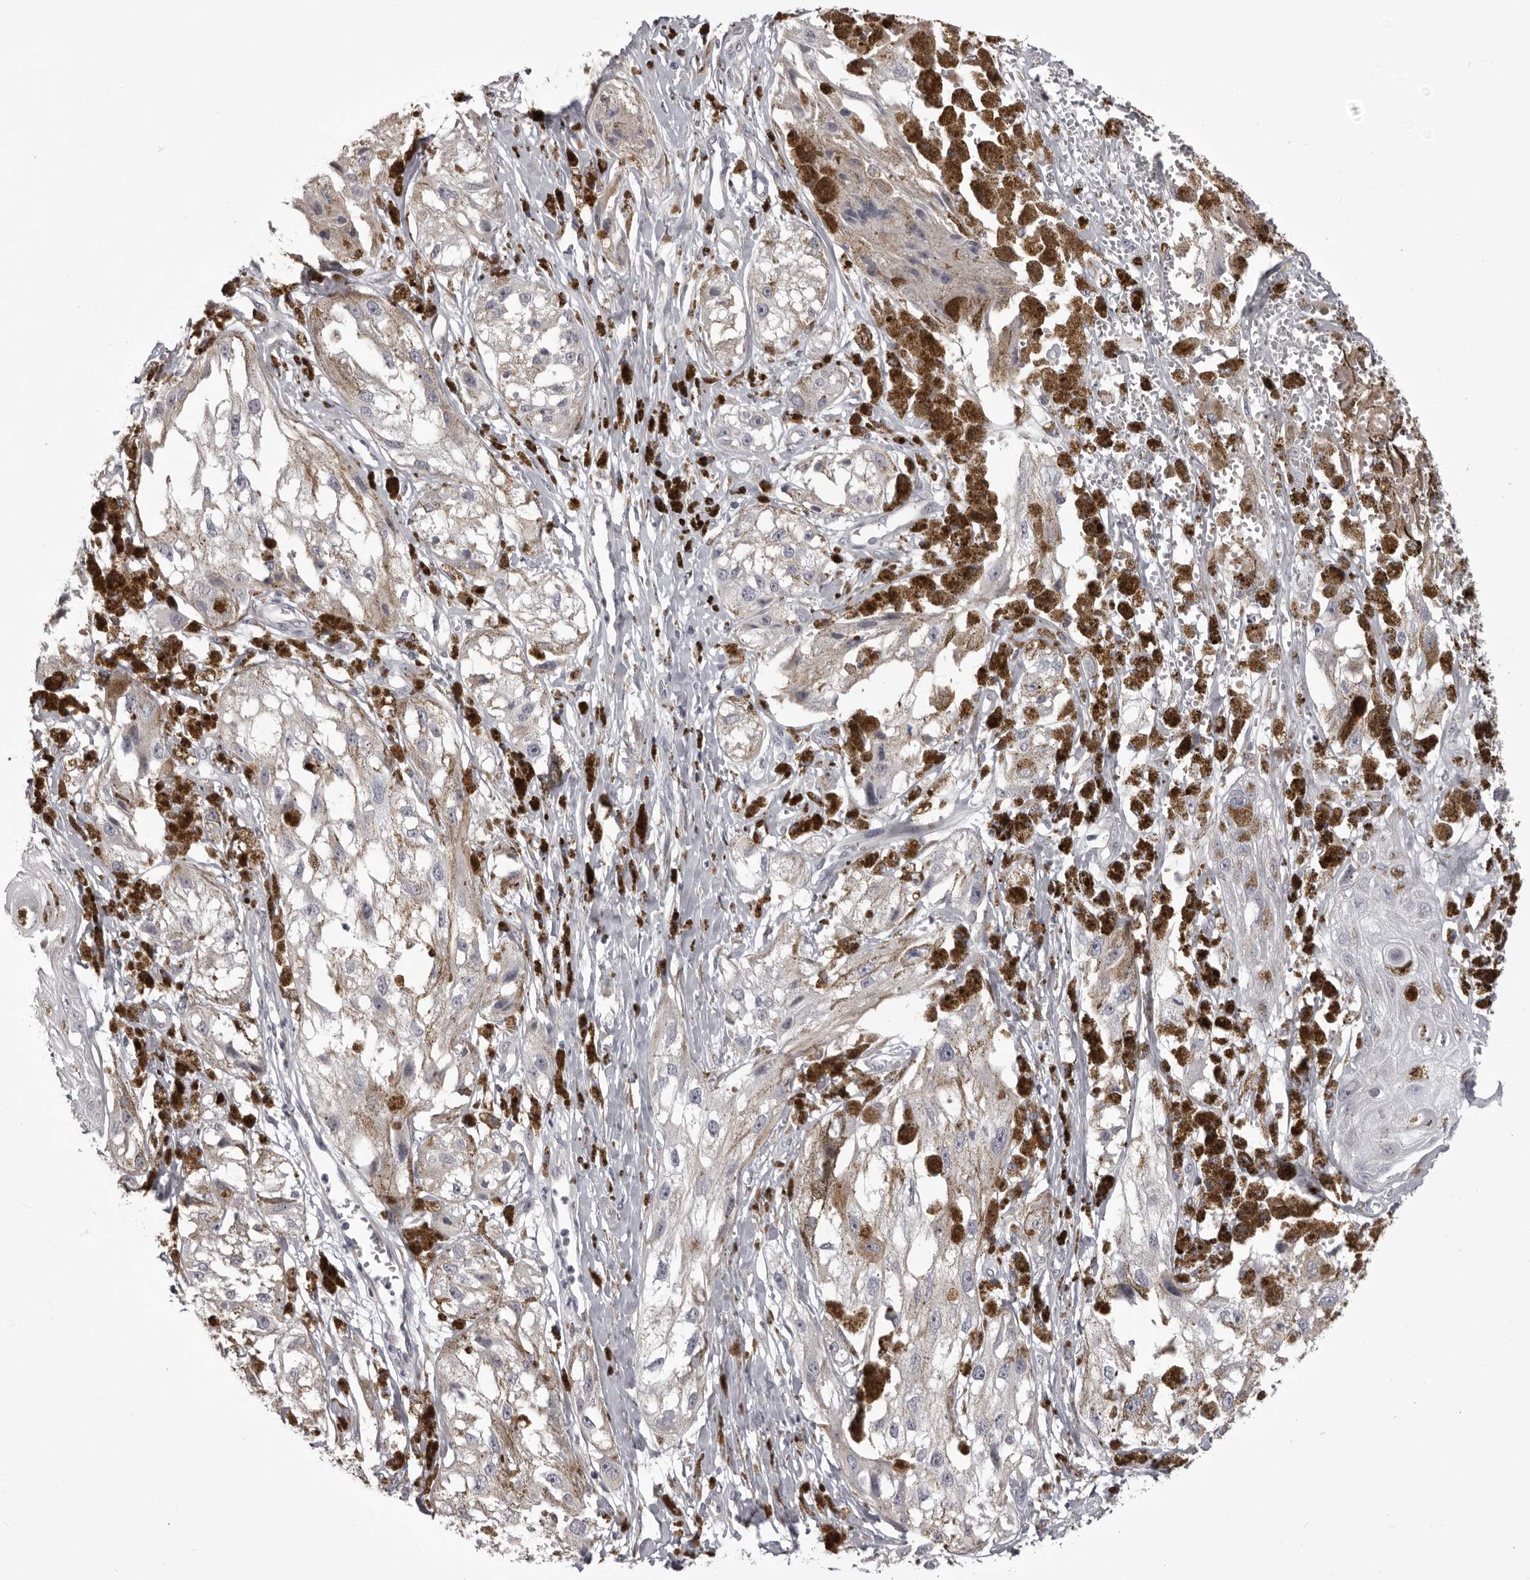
{"staining": {"intensity": "negative", "quantity": "none", "location": "none"}, "tissue": "melanoma", "cell_type": "Tumor cells", "image_type": "cancer", "snomed": [{"axis": "morphology", "description": "Malignant melanoma, NOS"}, {"axis": "topography", "description": "Skin"}], "caption": "This is an immunohistochemistry image of malignant melanoma. There is no positivity in tumor cells.", "gene": "NCEH1", "patient": {"sex": "male", "age": 88}}